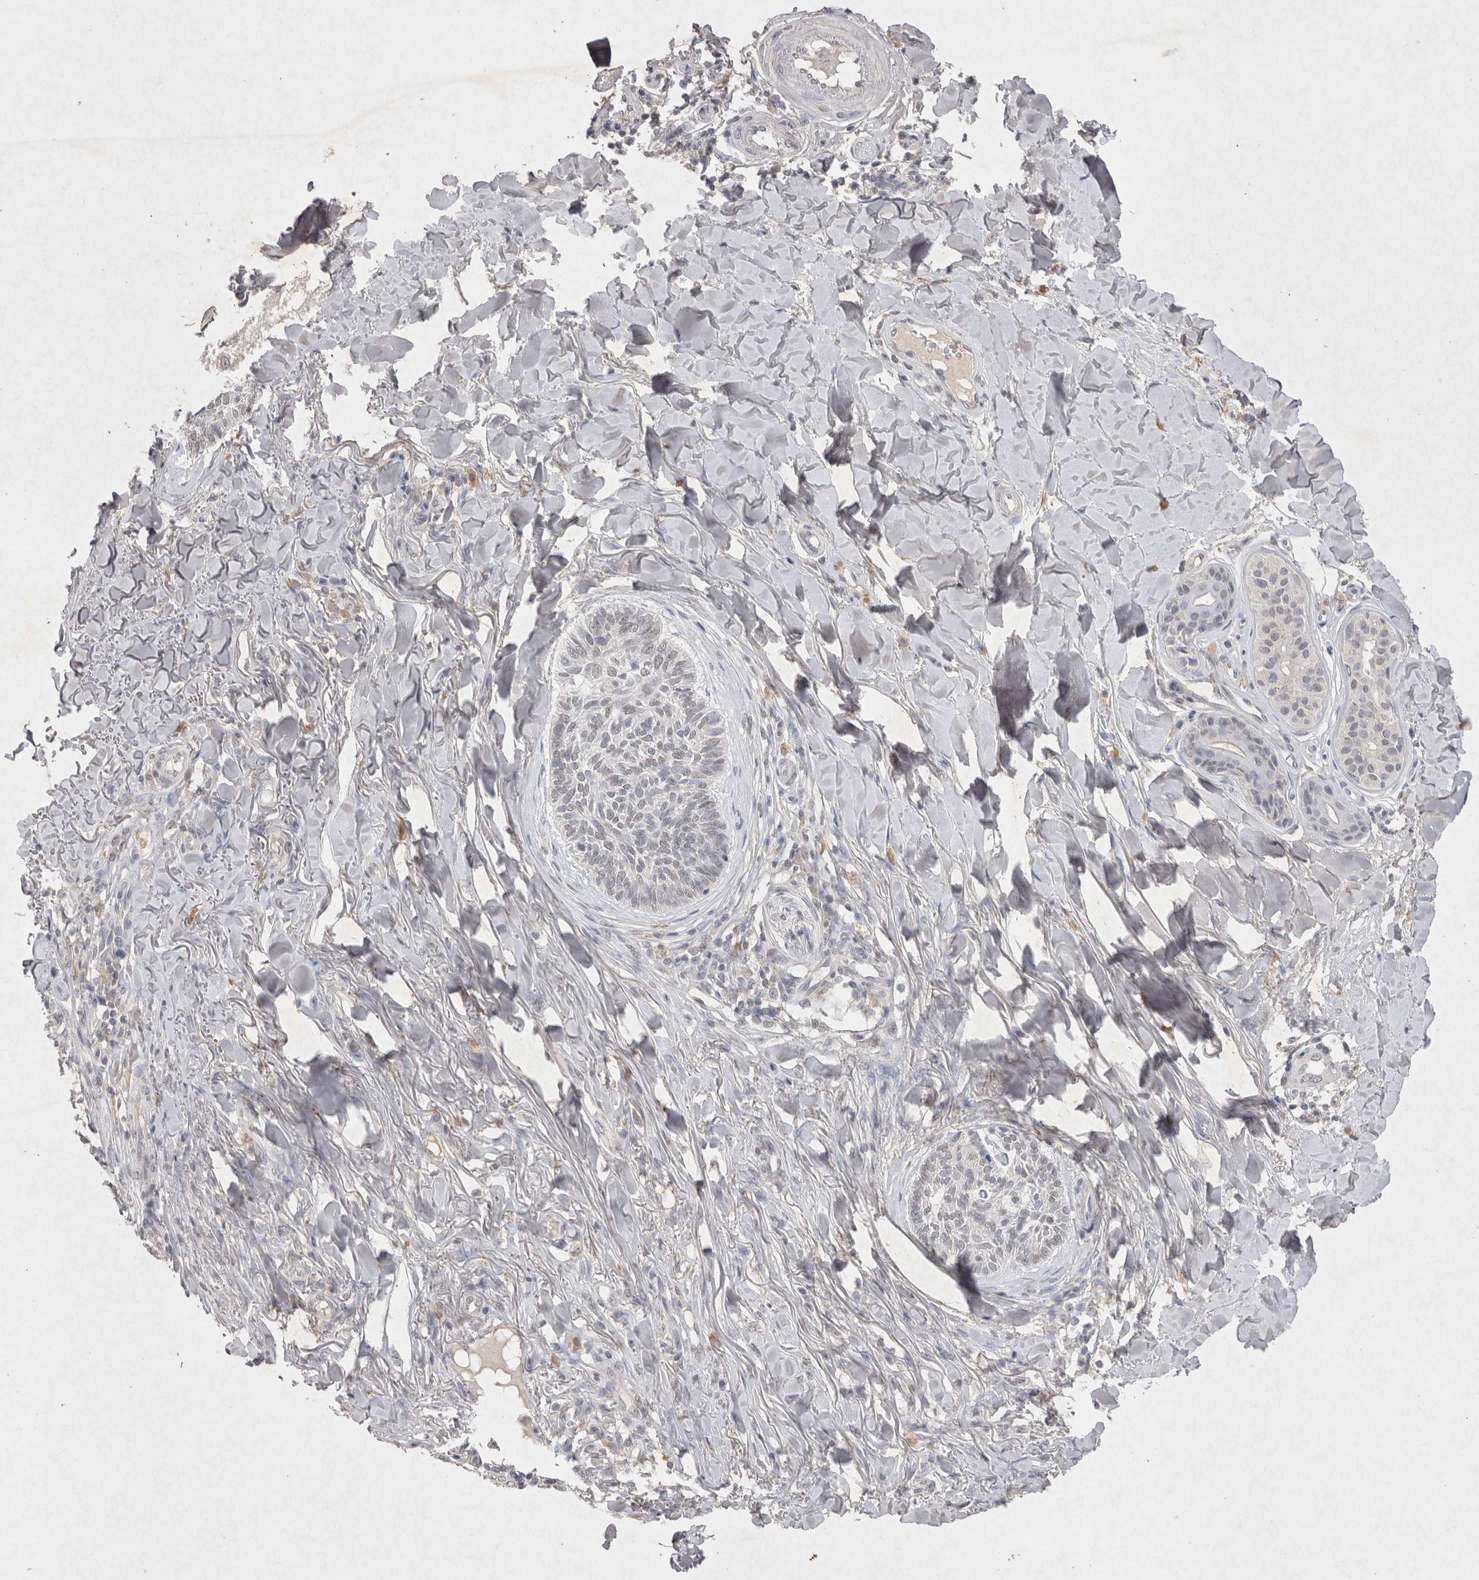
{"staining": {"intensity": "negative", "quantity": "none", "location": "none"}, "tissue": "skin cancer", "cell_type": "Tumor cells", "image_type": "cancer", "snomed": [{"axis": "morphology", "description": "Basal cell carcinoma"}, {"axis": "topography", "description": "Skin"}], "caption": "High power microscopy micrograph of an immunohistochemistry (IHC) micrograph of skin basal cell carcinoma, revealing no significant positivity in tumor cells.", "gene": "LYVE1", "patient": {"sex": "male", "age": 43}}